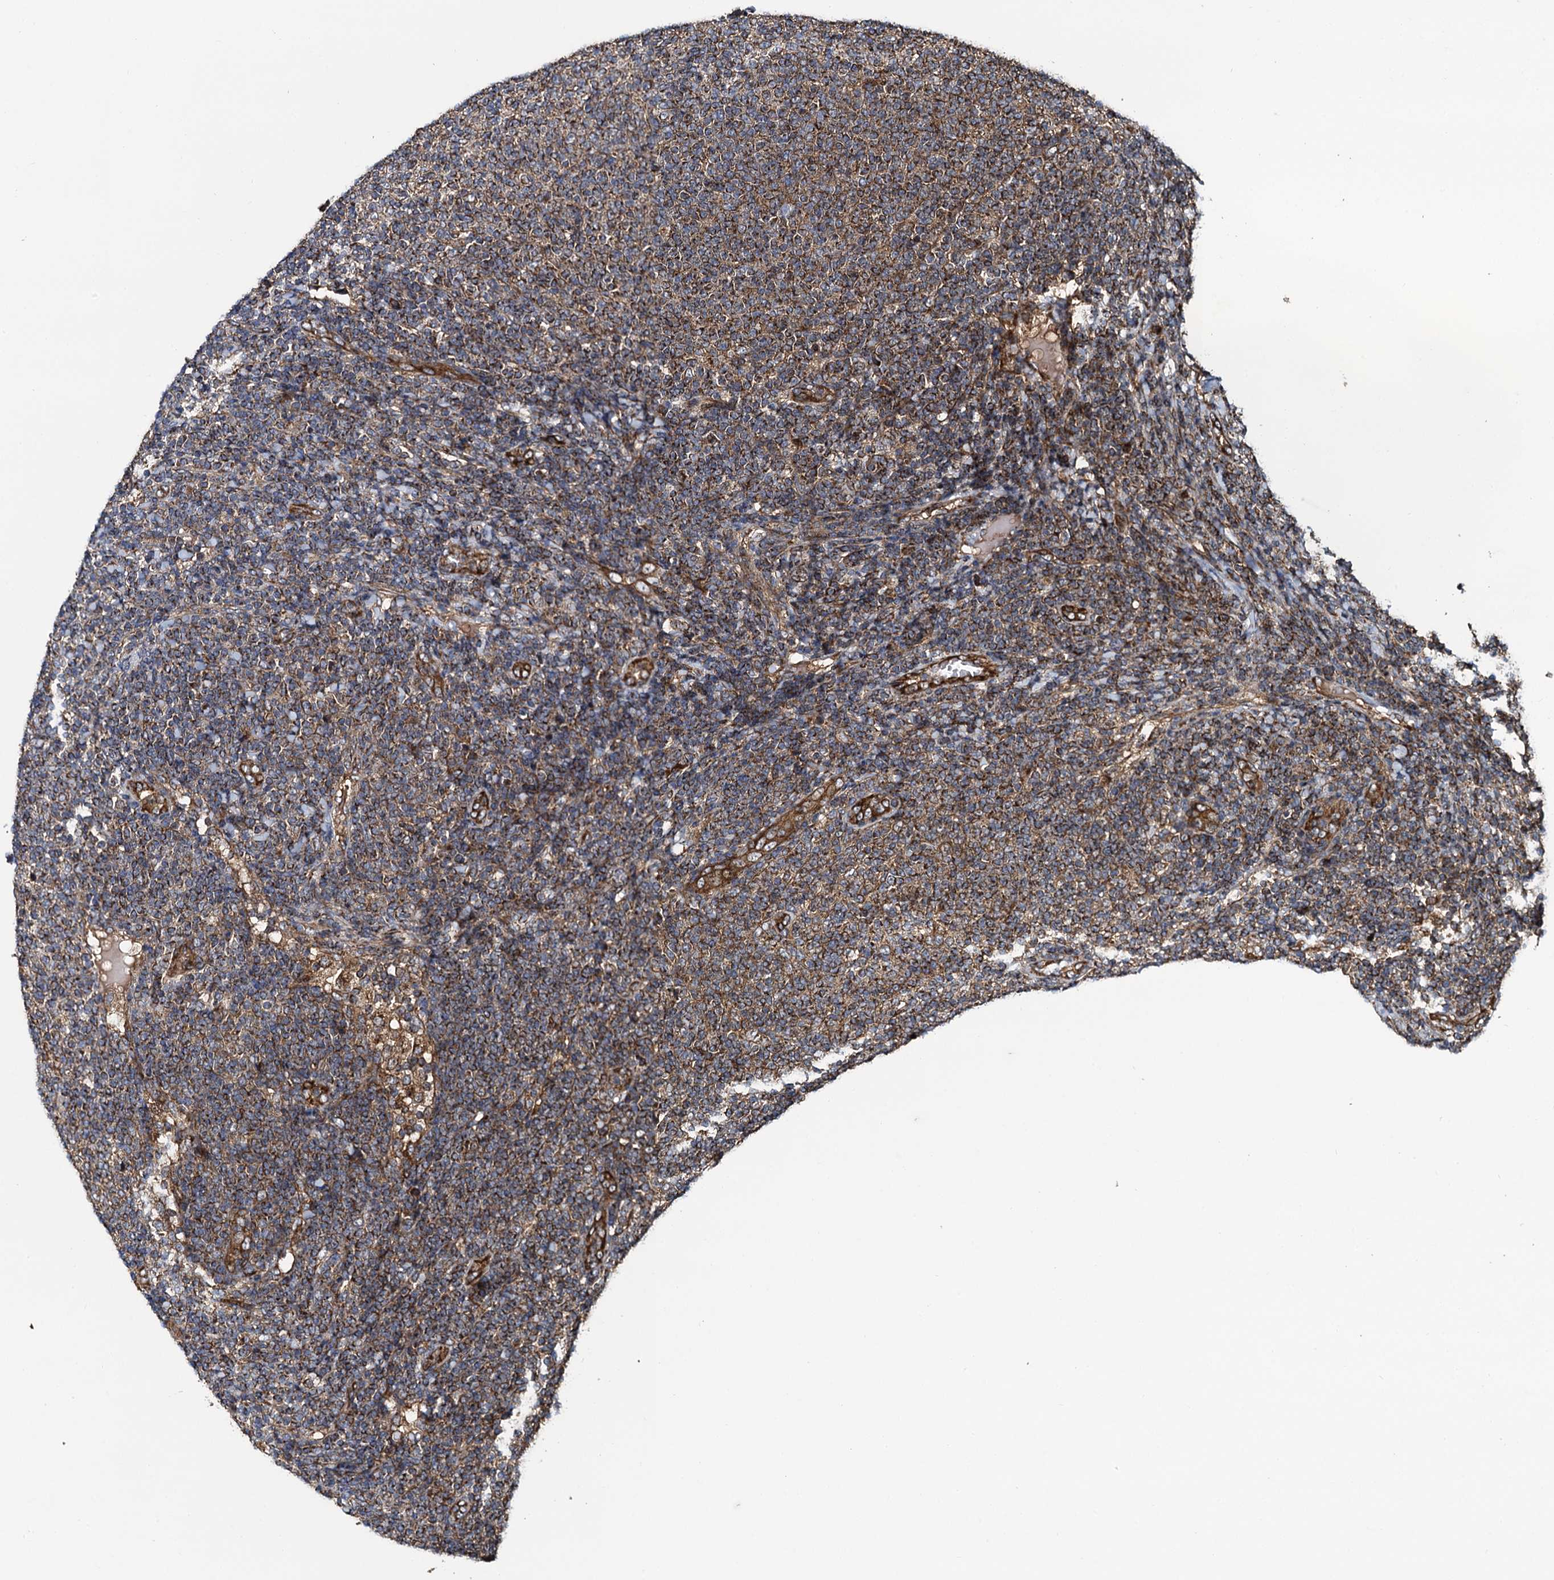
{"staining": {"intensity": "moderate", "quantity": ">75%", "location": "cytoplasmic/membranous"}, "tissue": "lymphoma", "cell_type": "Tumor cells", "image_type": "cancer", "snomed": [{"axis": "morphology", "description": "Malignant lymphoma, non-Hodgkin's type, Low grade"}, {"axis": "topography", "description": "Lymph node"}], "caption": "Malignant lymphoma, non-Hodgkin's type (low-grade) tissue displays moderate cytoplasmic/membranous expression in approximately >75% of tumor cells, visualized by immunohistochemistry.", "gene": "NEK1", "patient": {"sex": "male", "age": 66}}